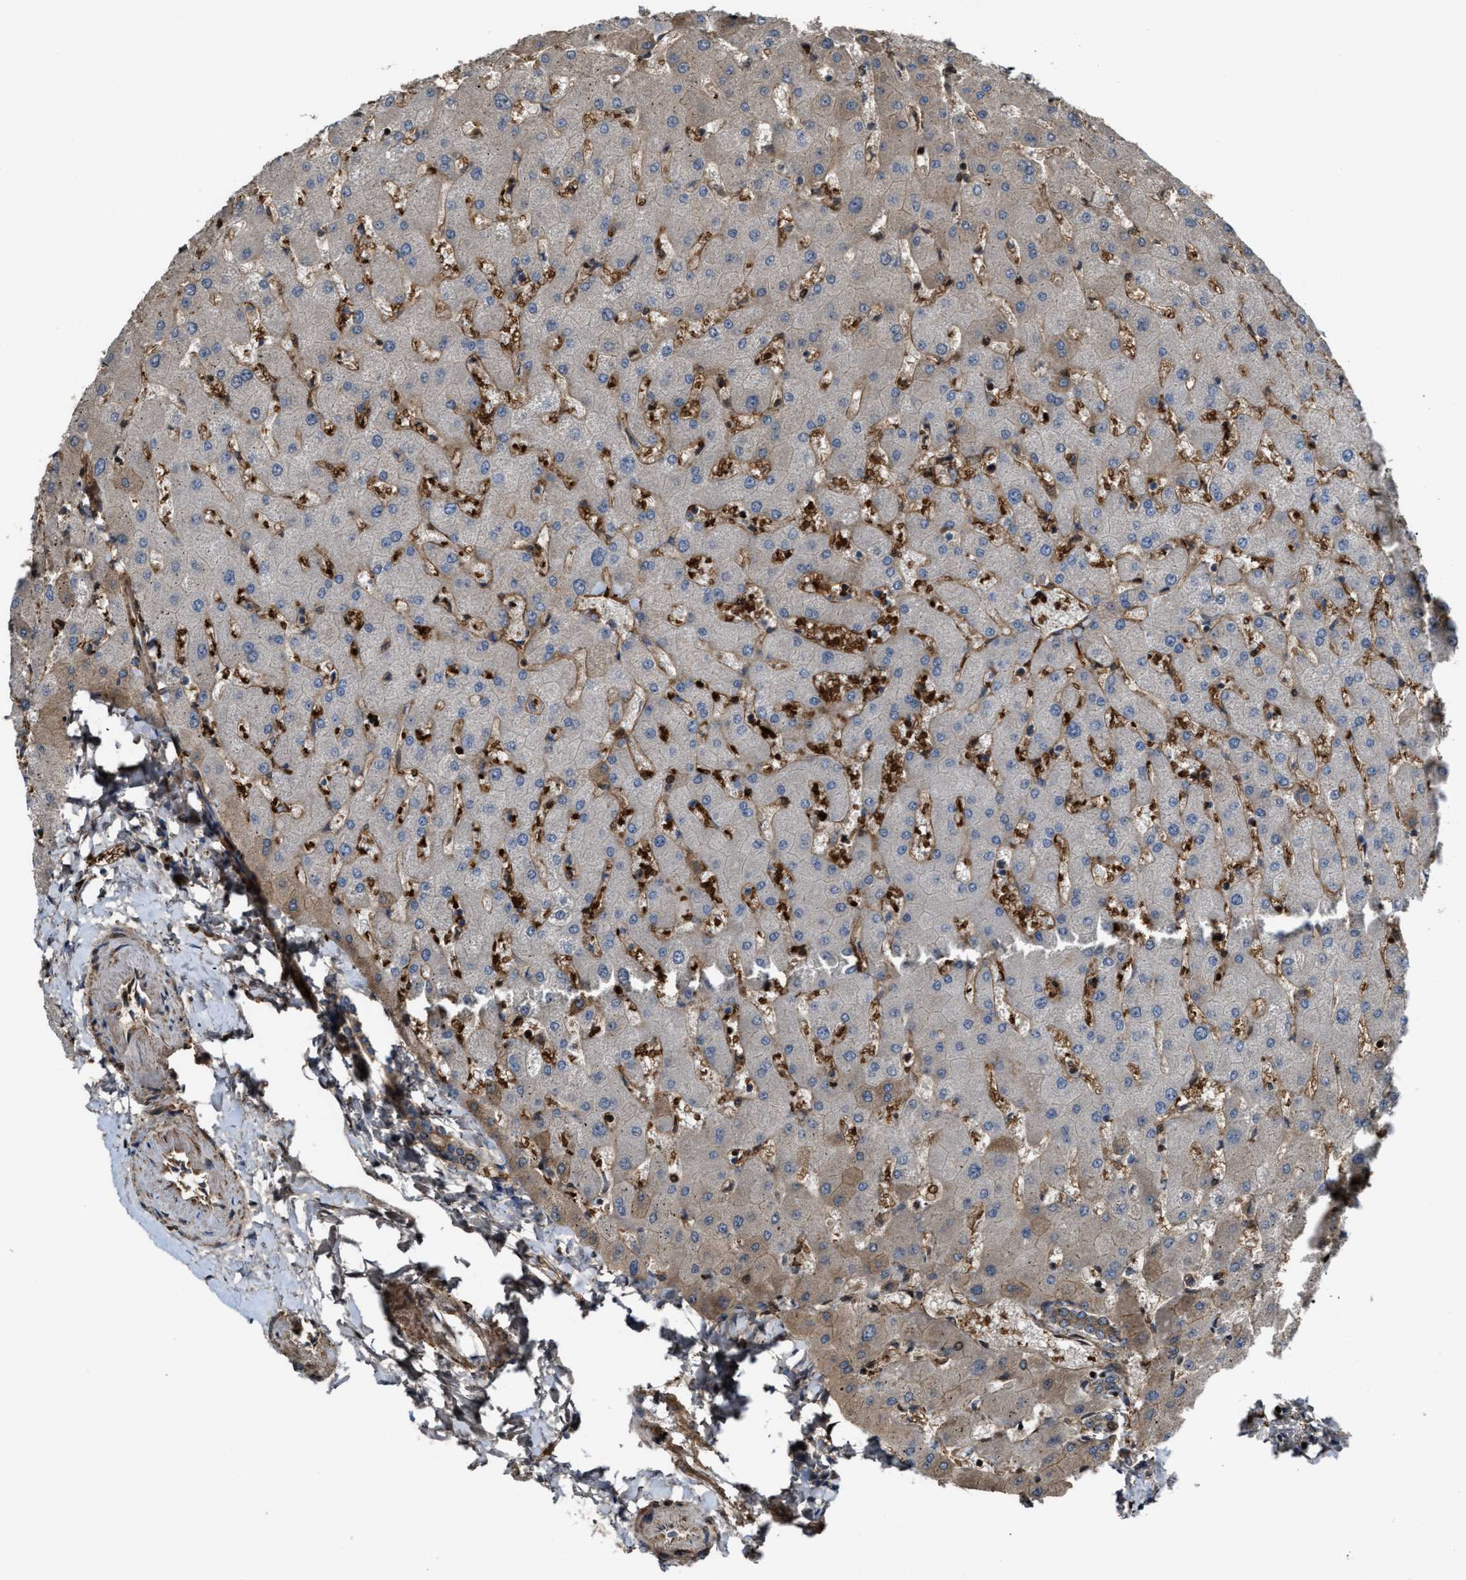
{"staining": {"intensity": "moderate", "quantity": ">75%", "location": "cytoplasmic/membranous"}, "tissue": "liver", "cell_type": "Cholangiocytes", "image_type": "normal", "snomed": [{"axis": "morphology", "description": "Normal tissue, NOS"}, {"axis": "topography", "description": "Liver"}], "caption": "This micrograph exhibits immunohistochemistry staining of unremarkable liver, with medium moderate cytoplasmic/membranous expression in approximately >75% of cholangiocytes.", "gene": "SELENOM", "patient": {"sex": "female", "age": 63}}